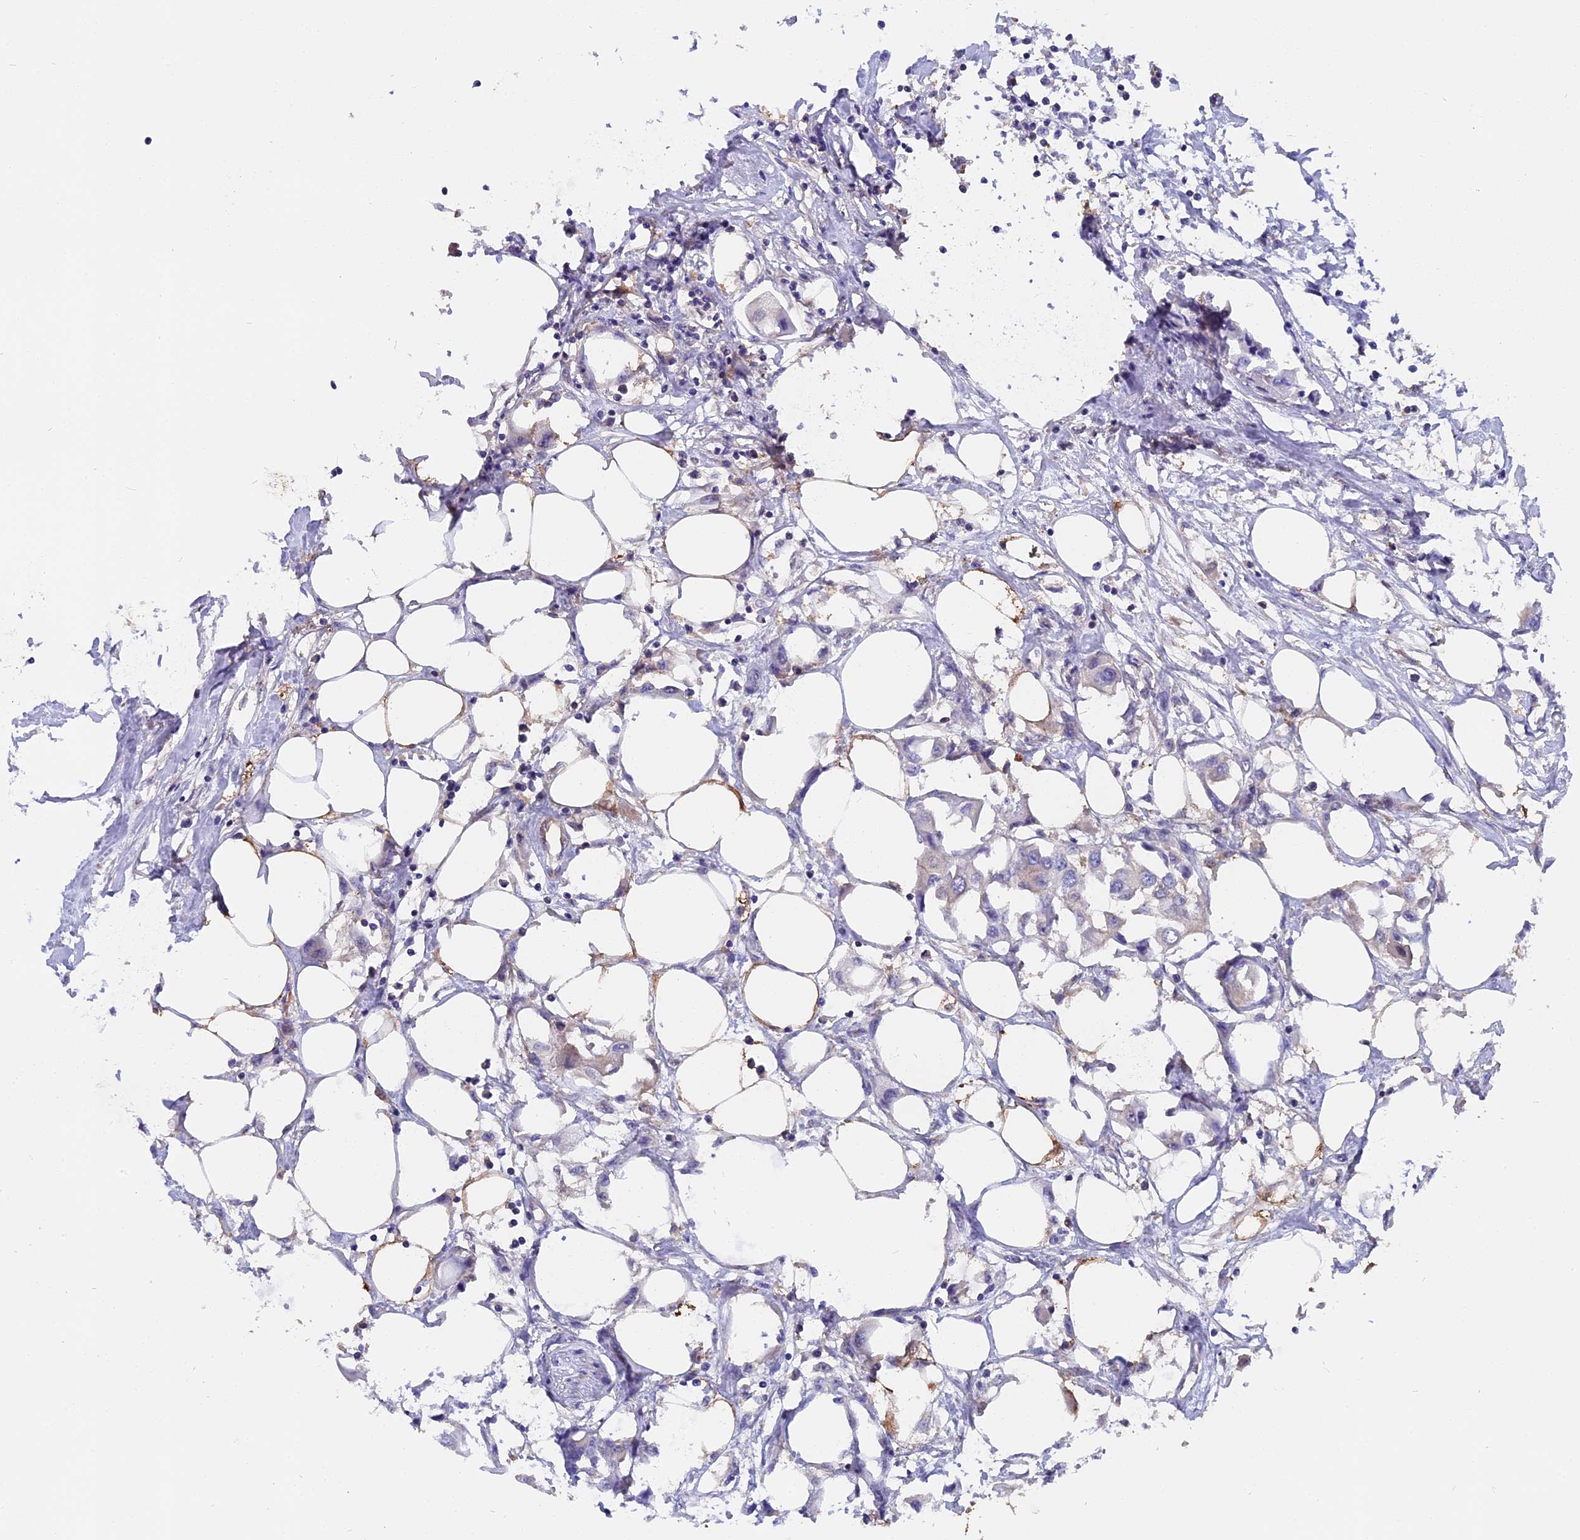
{"staining": {"intensity": "negative", "quantity": "none", "location": "none"}, "tissue": "urothelial cancer", "cell_type": "Tumor cells", "image_type": "cancer", "snomed": [{"axis": "morphology", "description": "Urothelial carcinoma, High grade"}, {"axis": "topography", "description": "Urinary bladder"}], "caption": "Immunohistochemistry photomicrograph of urothelial cancer stained for a protein (brown), which demonstrates no staining in tumor cells.", "gene": "FAM118B", "patient": {"sex": "male", "age": 64}}